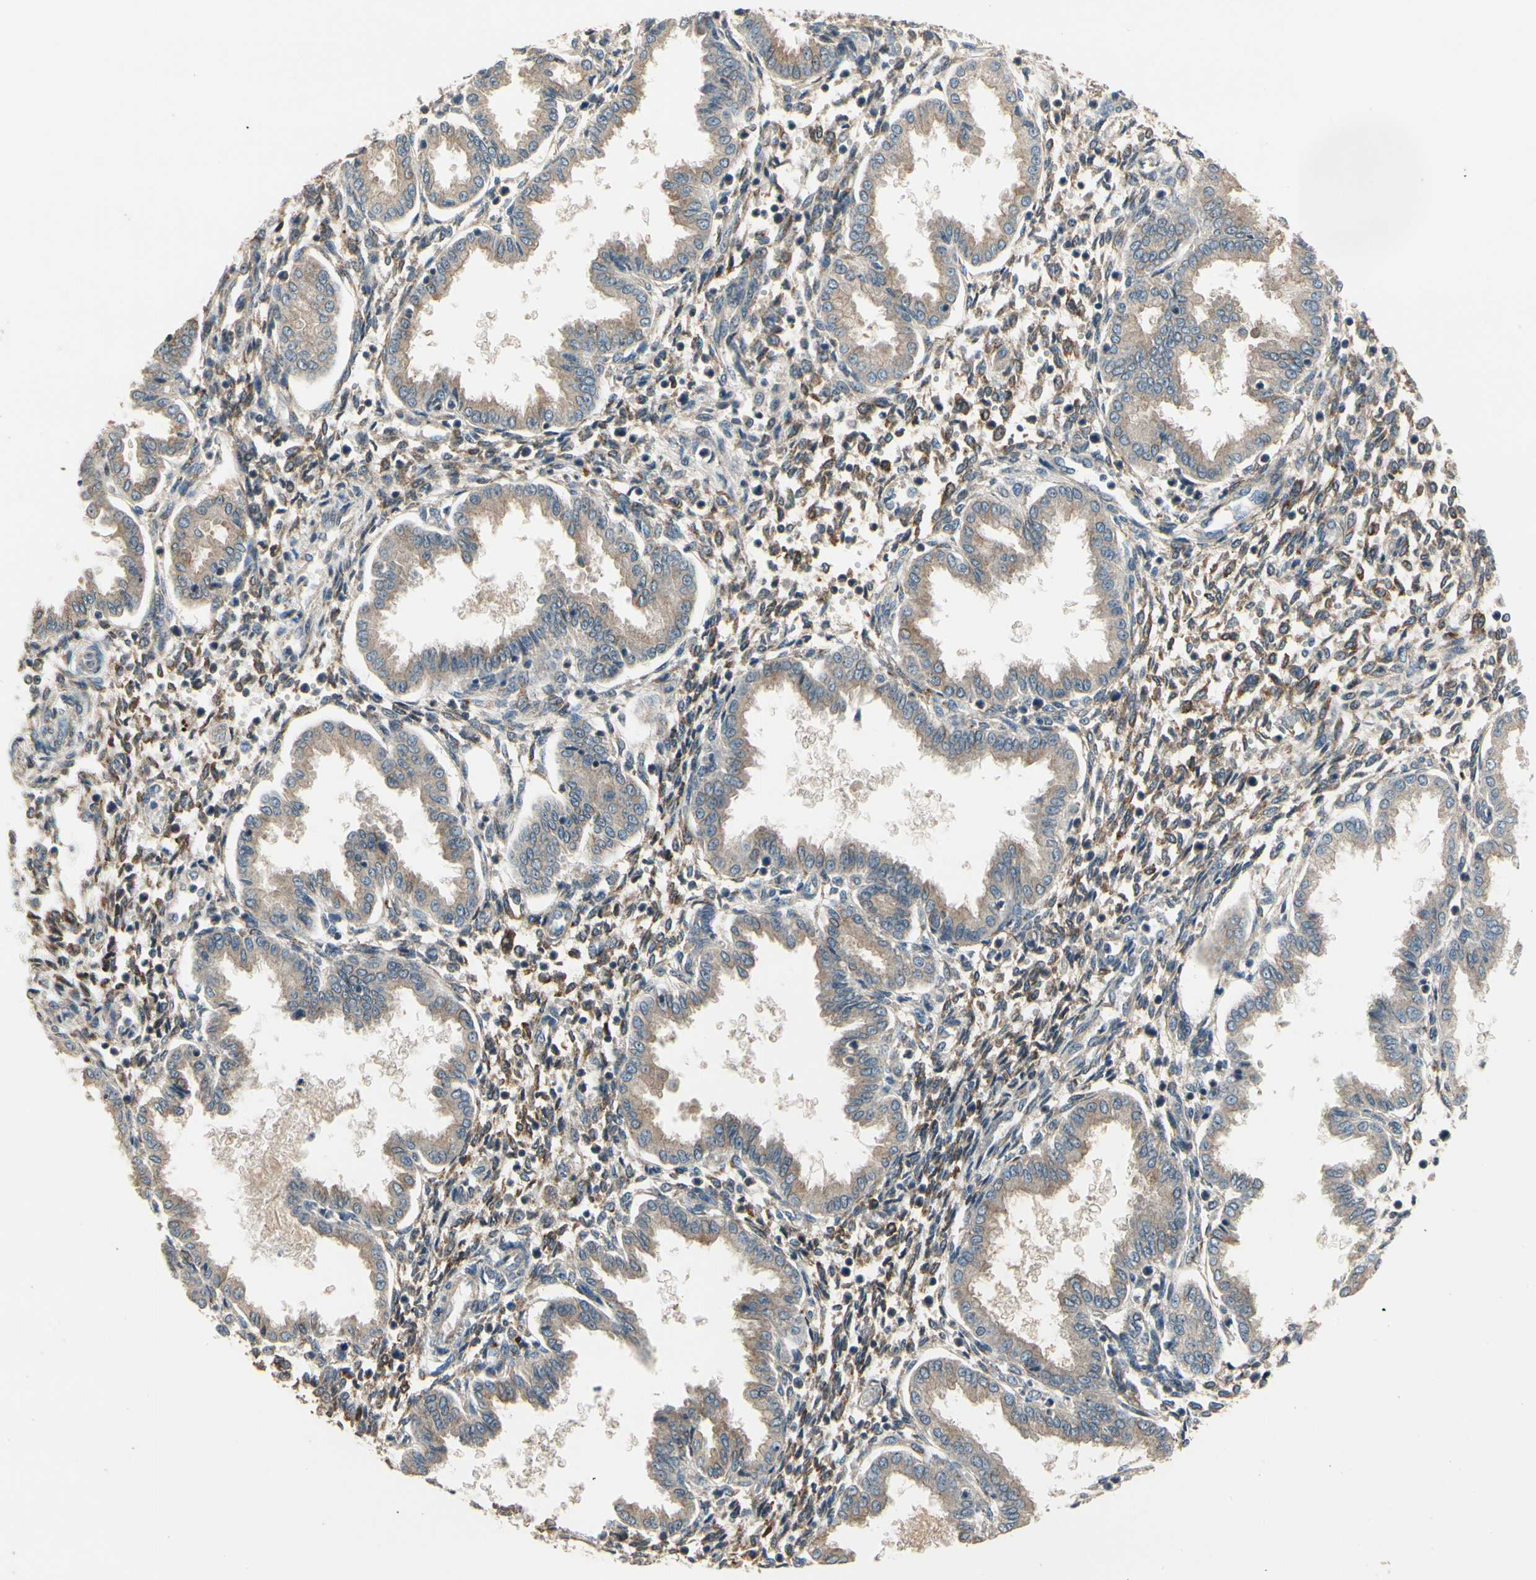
{"staining": {"intensity": "moderate", "quantity": "<25%", "location": "cytoplasmic/membranous"}, "tissue": "endometrium", "cell_type": "Cells in endometrial stroma", "image_type": "normal", "snomed": [{"axis": "morphology", "description": "Normal tissue, NOS"}, {"axis": "topography", "description": "Endometrium"}], "caption": "A low amount of moderate cytoplasmic/membranous staining is appreciated in approximately <25% of cells in endometrial stroma in normal endometrium.", "gene": "CGREF1", "patient": {"sex": "female", "age": 33}}